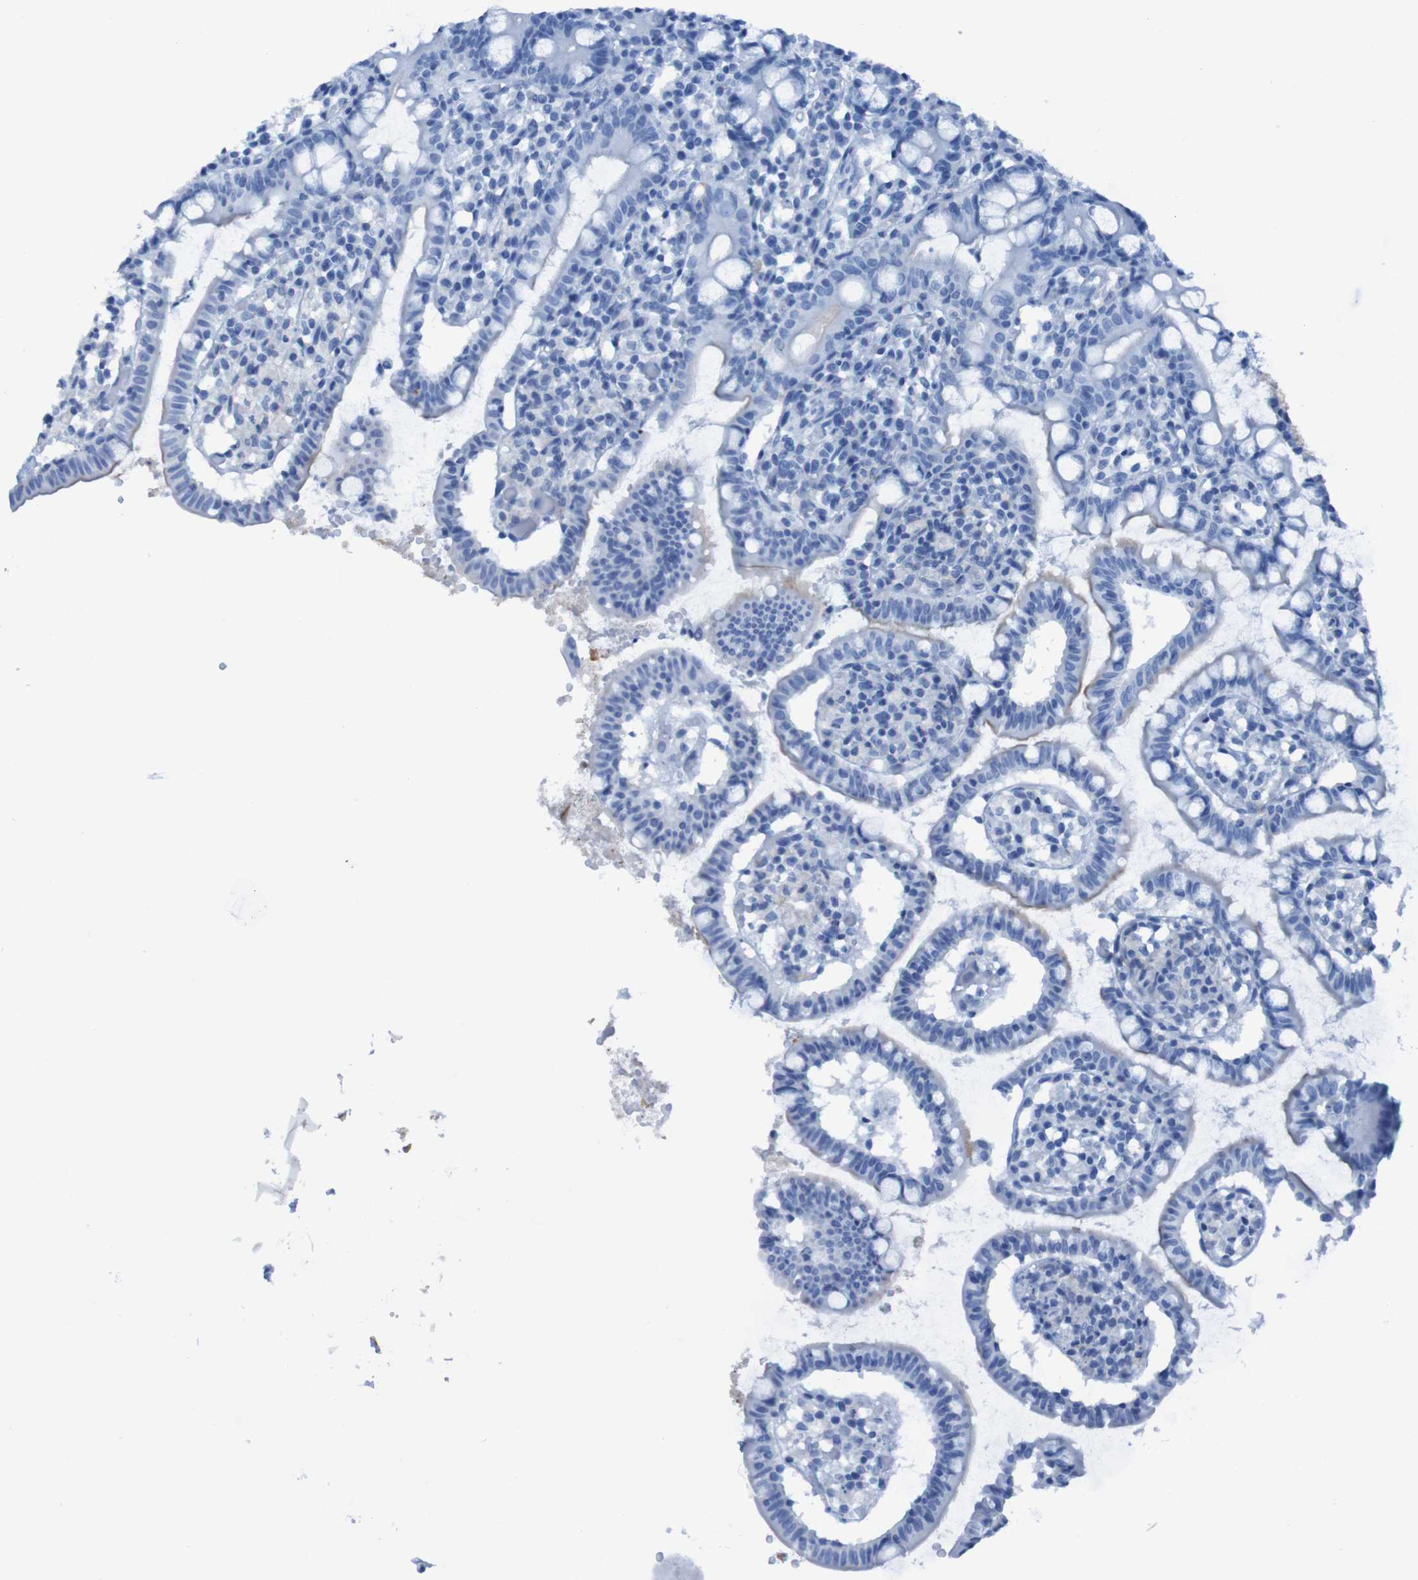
{"staining": {"intensity": "moderate", "quantity": "<25%", "location": "cytoplasmic/membranous"}, "tissue": "small intestine", "cell_type": "Glandular cells", "image_type": "normal", "snomed": [{"axis": "morphology", "description": "Normal tissue, NOS"}, {"axis": "morphology", "description": "Cystadenocarcinoma, serous, Metastatic site"}, {"axis": "topography", "description": "Small intestine"}], "caption": "Glandular cells exhibit low levels of moderate cytoplasmic/membranous expression in about <25% of cells in normal small intestine.", "gene": "RNF182", "patient": {"sex": "female", "age": 61}}